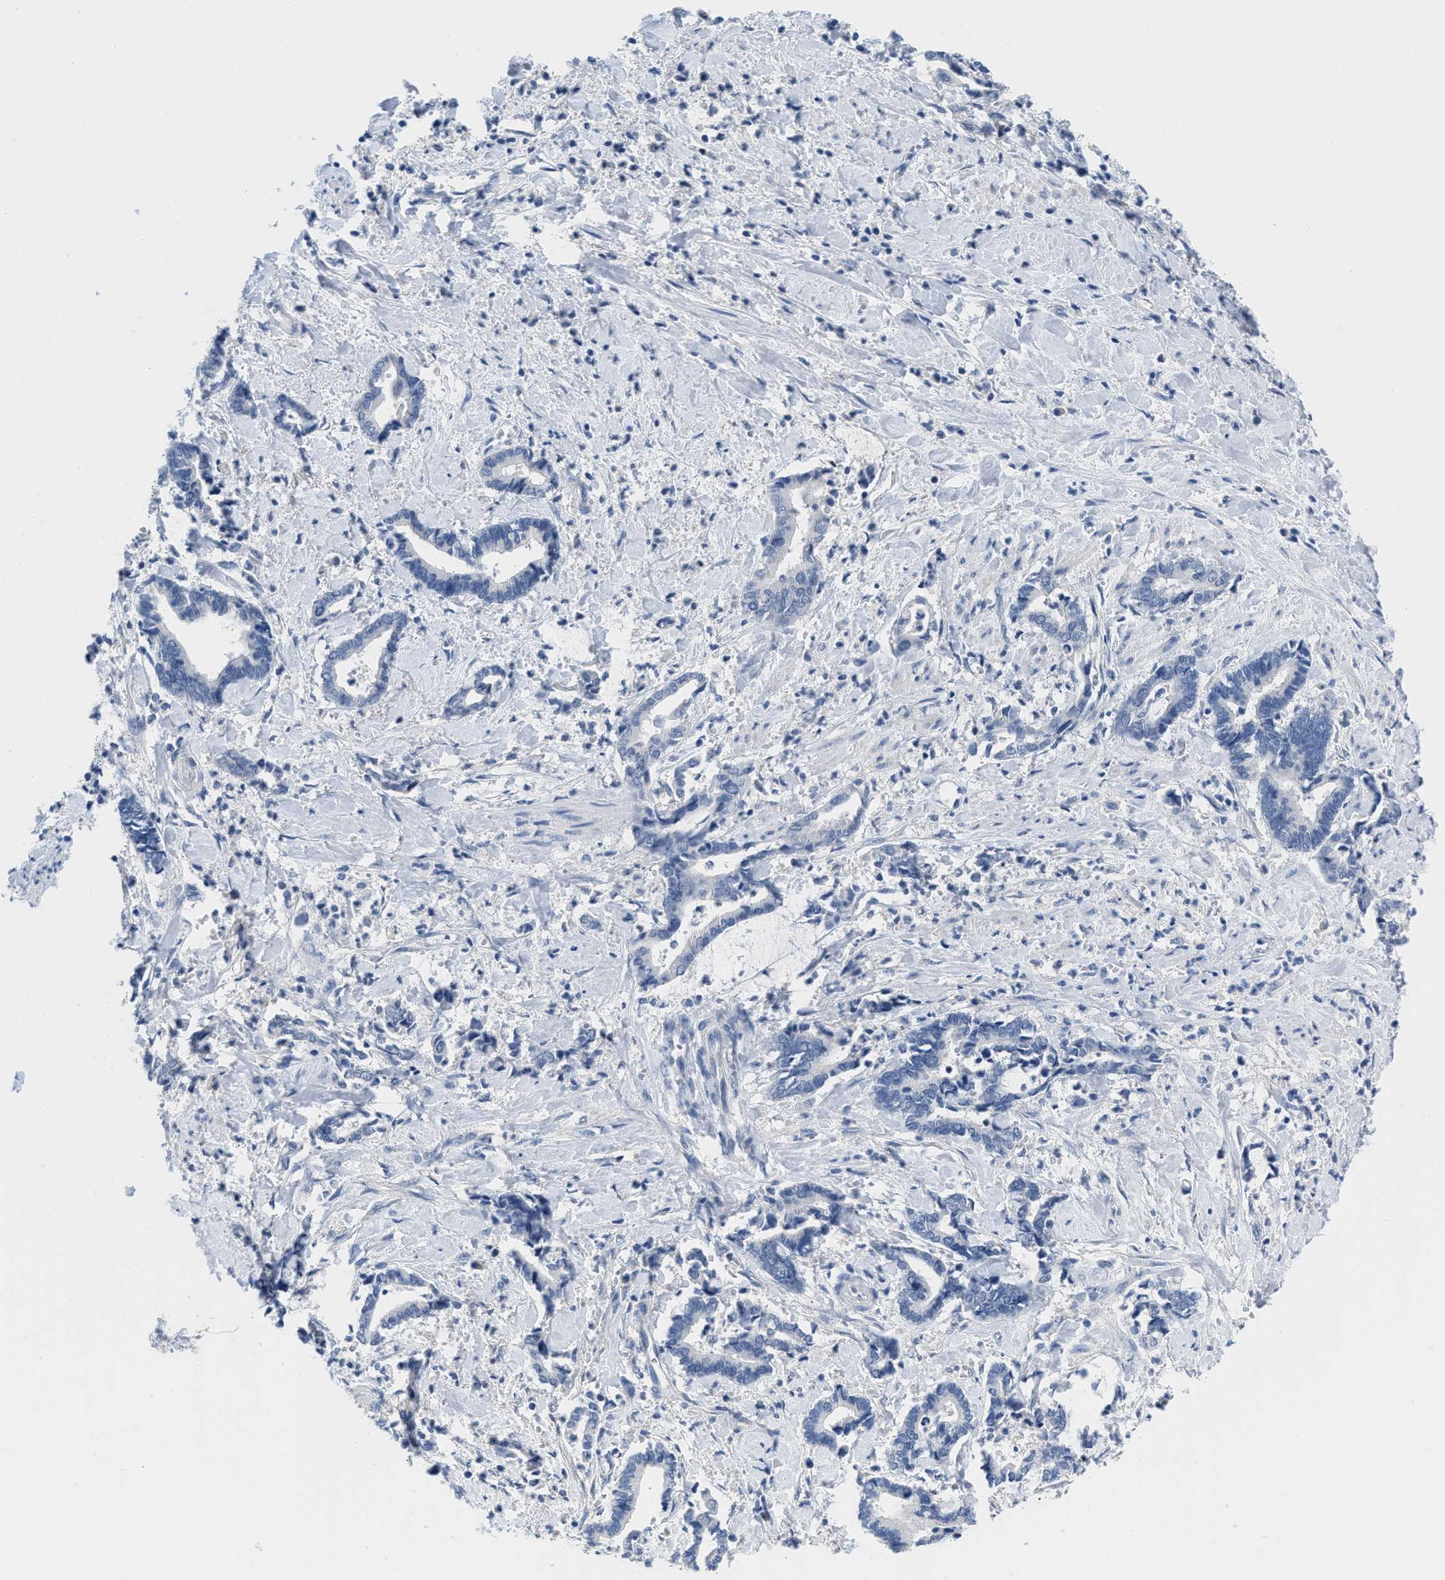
{"staining": {"intensity": "negative", "quantity": "none", "location": "none"}, "tissue": "cervical cancer", "cell_type": "Tumor cells", "image_type": "cancer", "snomed": [{"axis": "morphology", "description": "Adenocarcinoma, NOS"}, {"axis": "topography", "description": "Cervix"}], "caption": "DAB (3,3'-diaminobenzidine) immunohistochemical staining of adenocarcinoma (cervical) reveals no significant staining in tumor cells.", "gene": "PYY", "patient": {"sex": "female", "age": 44}}